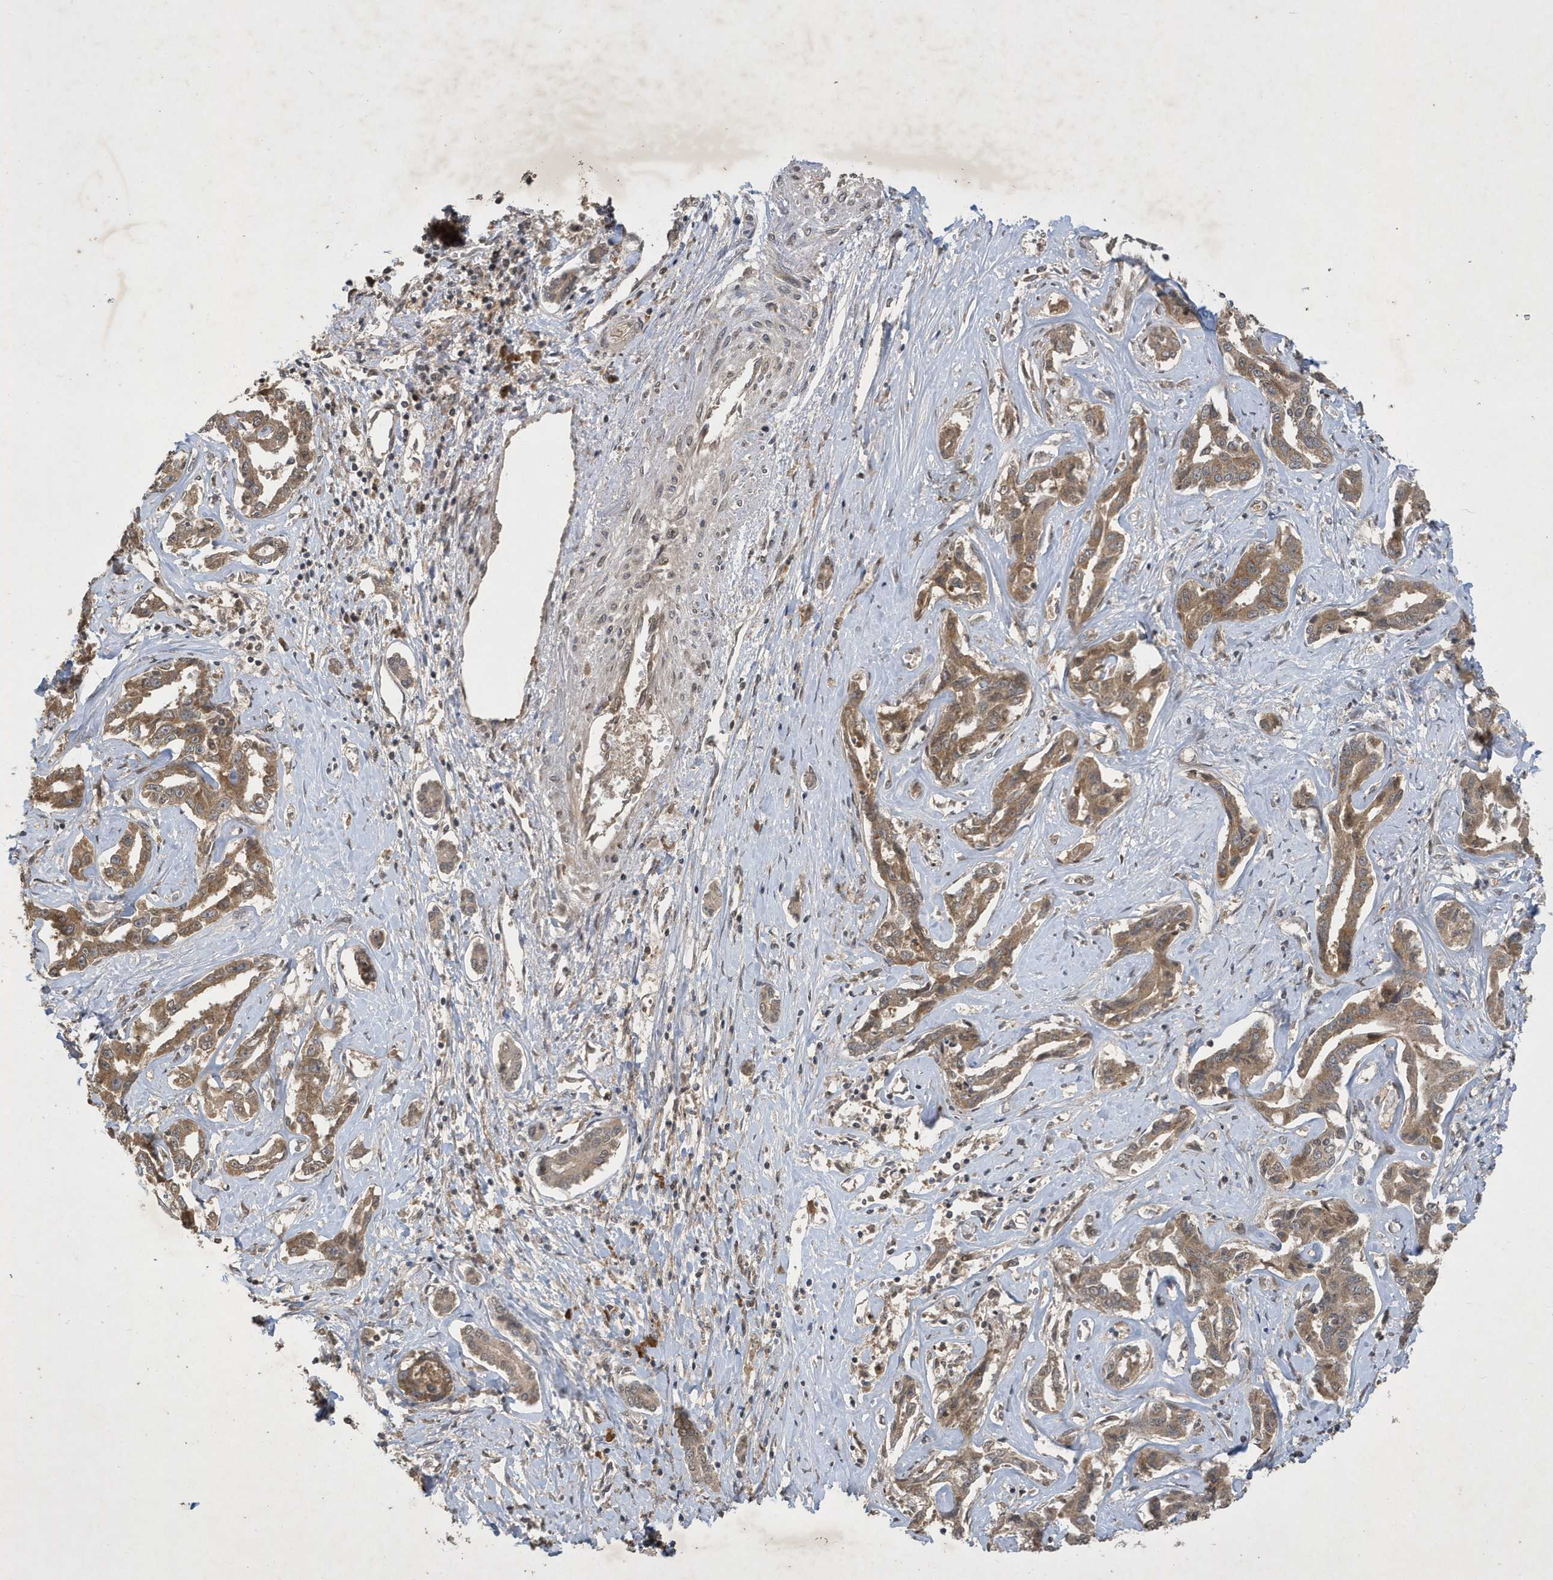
{"staining": {"intensity": "moderate", "quantity": ">75%", "location": "cytoplasmic/membranous"}, "tissue": "liver cancer", "cell_type": "Tumor cells", "image_type": "cancer", "snomed": [{"axis": "morphology", "description": "Cholangiocarcinoma"}, {"axis": "topography", "description": "Liver"}], "caption": "Immunohistochemical staining of liver cancer exhibits moderate cytoplasmic/membranous protein expression in about >75% of tumor cells.", "gene": "STX10", "patient": {"sex": "male", "age": 59}}